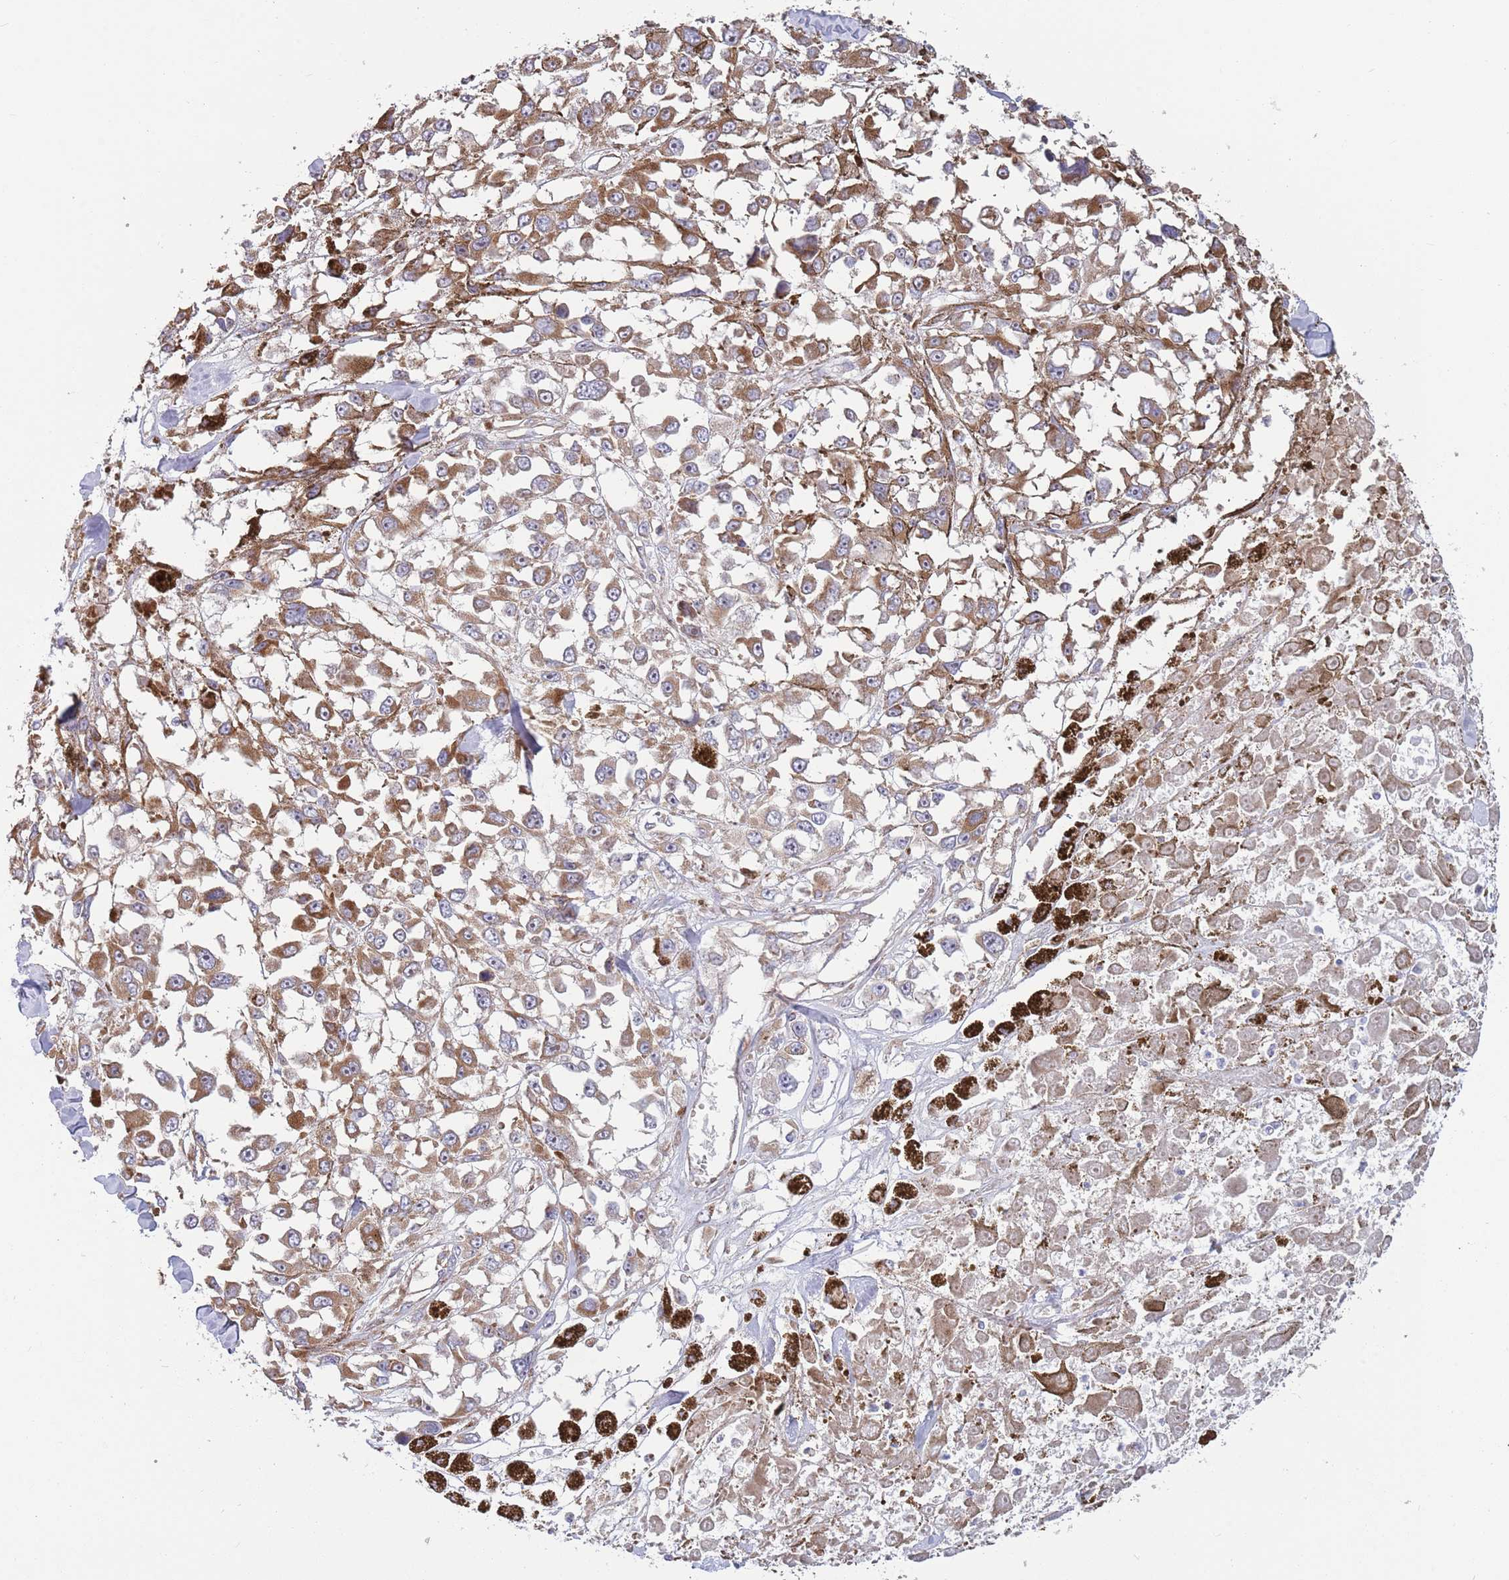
{"staining": {"intensity": "moderate", "quantity": ">75%", "location": "cytoplasmic/membranous"}, "tissue": "melanoma", "cell_type": "Tumor cells", "image_type": "cancer", "snomed": [{"axis": "morphology", "description": "Malignant melanoma, Metastatic site"}, {"axis": "topography", "description": "Lymph node"}], "caption": "Brown immunohistochemical staining in malignant melanoma (metastatic site) exhibits moderate cytoplasmic/membranous expression in approximately >75% of tumor cells. Immunohistochemistry stains the protein of interest in brown and the nuclei are stained blue.", "gene": "ATP5PD", "patient": {"sex": "male", "age": 59}}